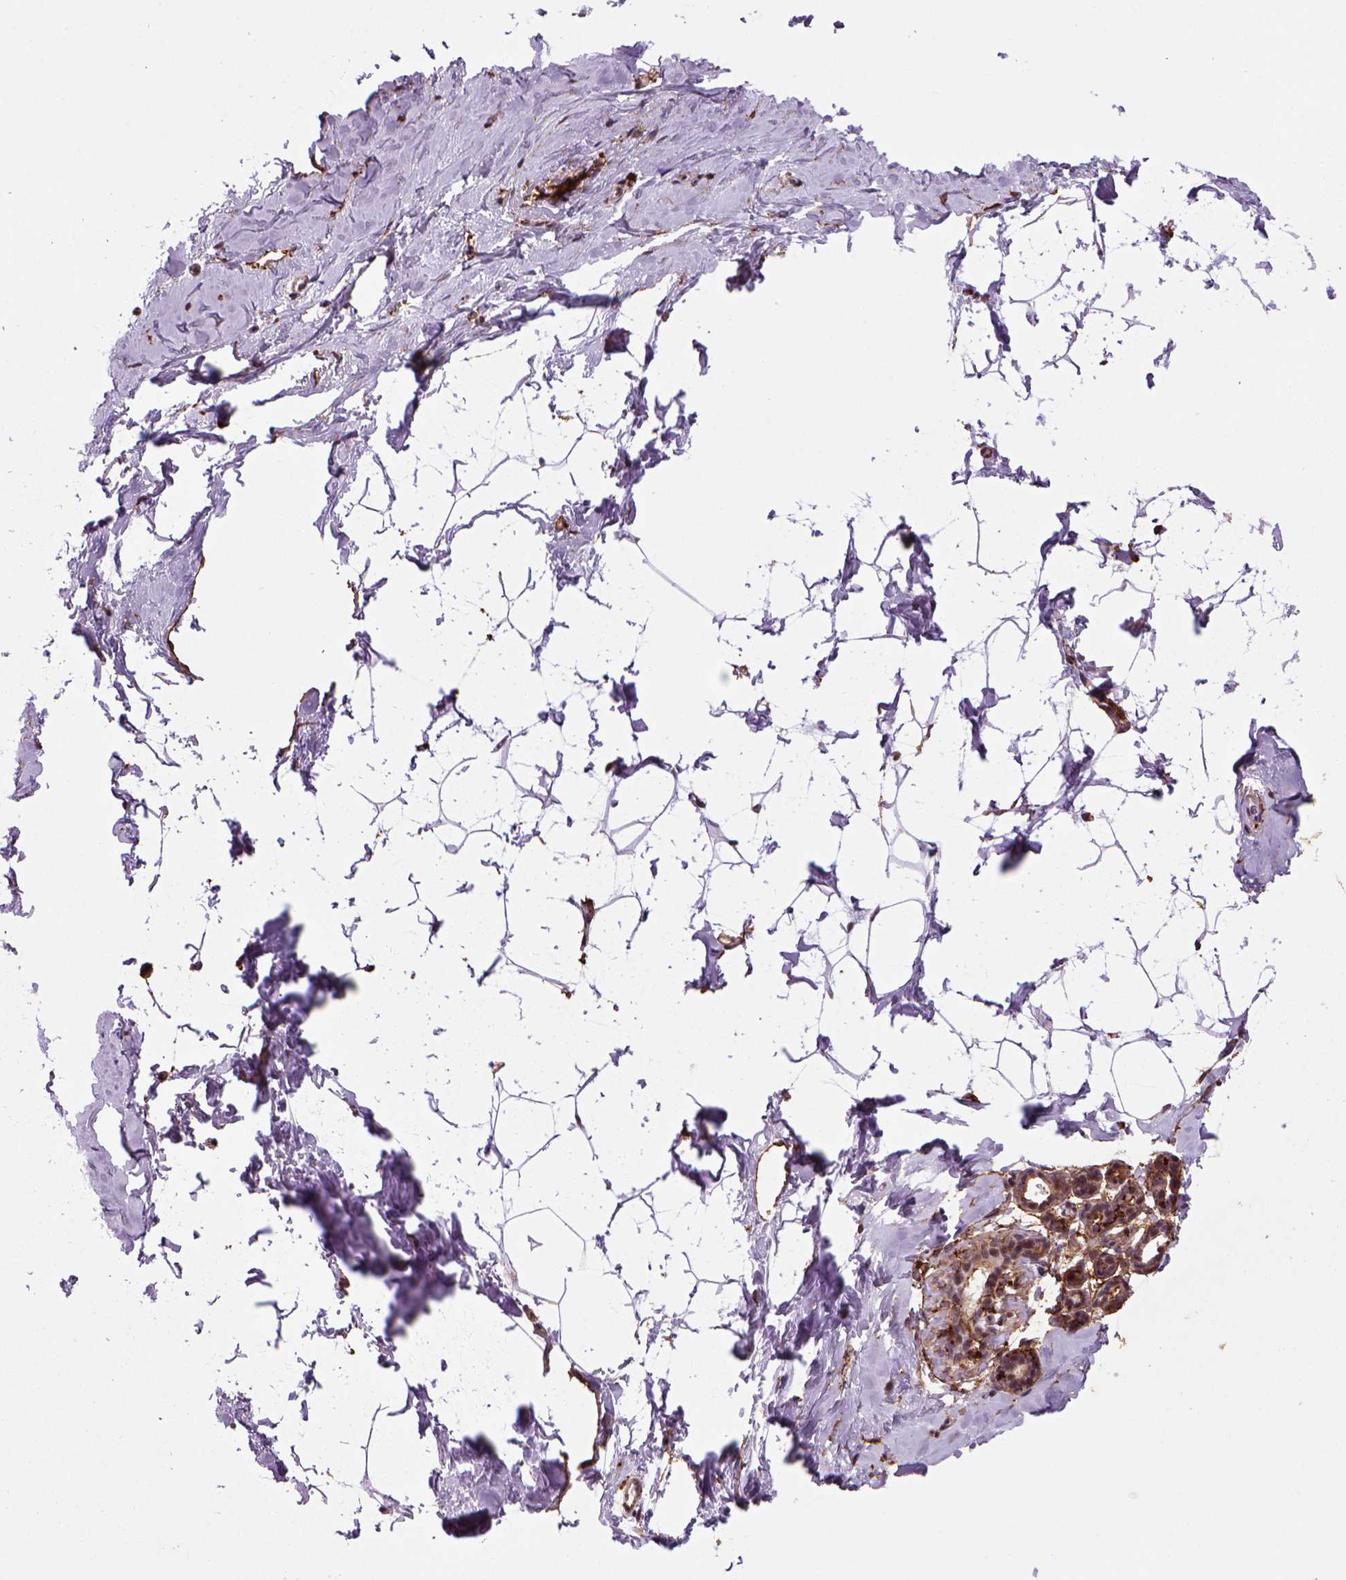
{"staining": {"intensity": "negative", "quantity": "none", "location": "none"}, "tissue": "breast", "cell_type": "Adipocytes", "image_type": "normal", "snomed": [{"axis": "morphology", "description": "Normal tissue, NOS"}, {"axis": "topography", "description": "Breast"}], "caption": "DAB immunohistochemical staining of normal human breast reveals no significant expression in adipocytes. Nuclei are stained in blue.", "gene": "MARCKS", "patient": {"sex": "female", "age": 32}}